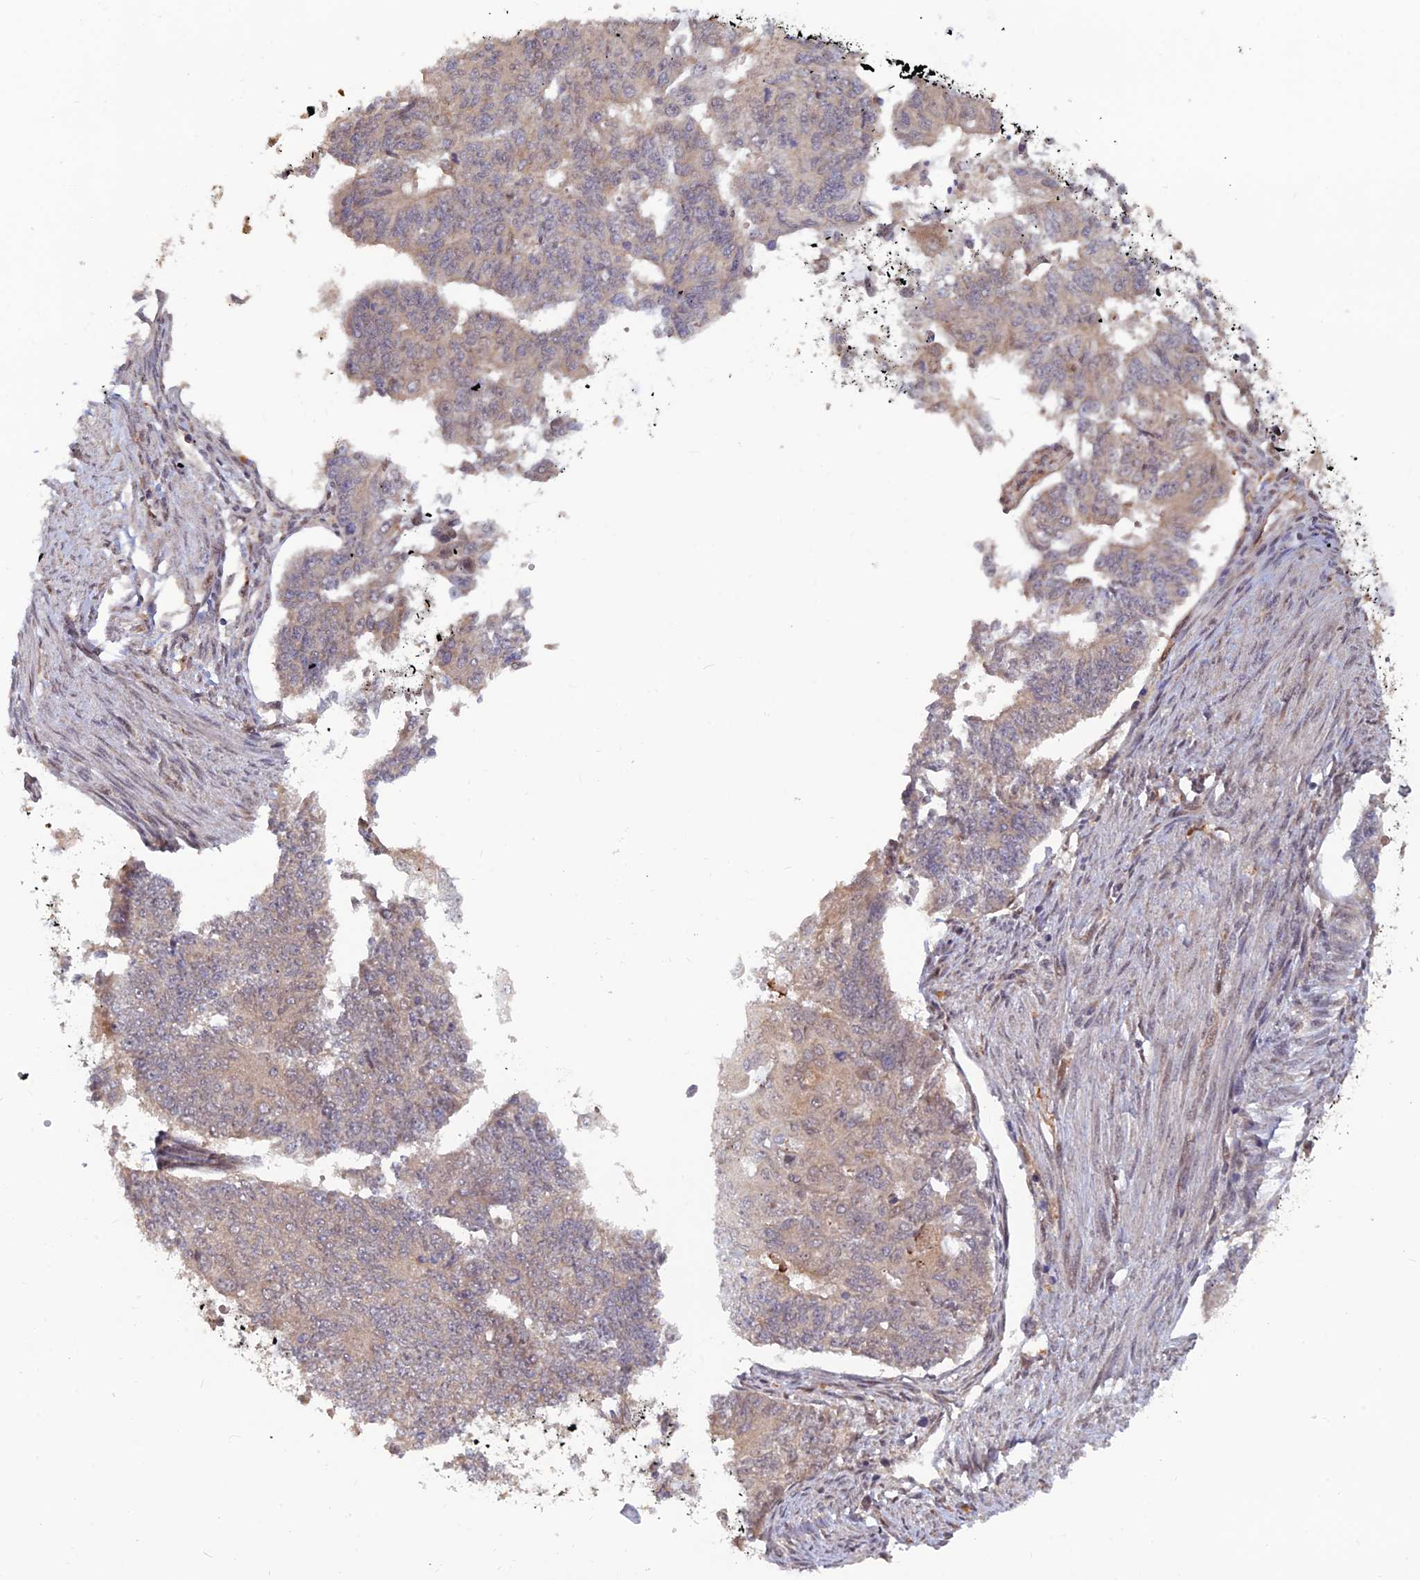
{"staining": {"intensity": "negative", "quantity": "none", "location": "none"}, "tissue": "endometrial cancer", "cell_type": "Tumor cells", "image_type": "cancer", "snomed": [{"axis": "morphology", "description": "Adenocarcinoma, NOS"}, {"axis": "topography", "description": "Endometrium"}], "caption": "This is an immunohistochemistry (IHC) micrograph of endometrial cancer. There is no positivity in tumor cells.", "gene": "ZNF565", "patient": {"sex": "female", "age": 32}}